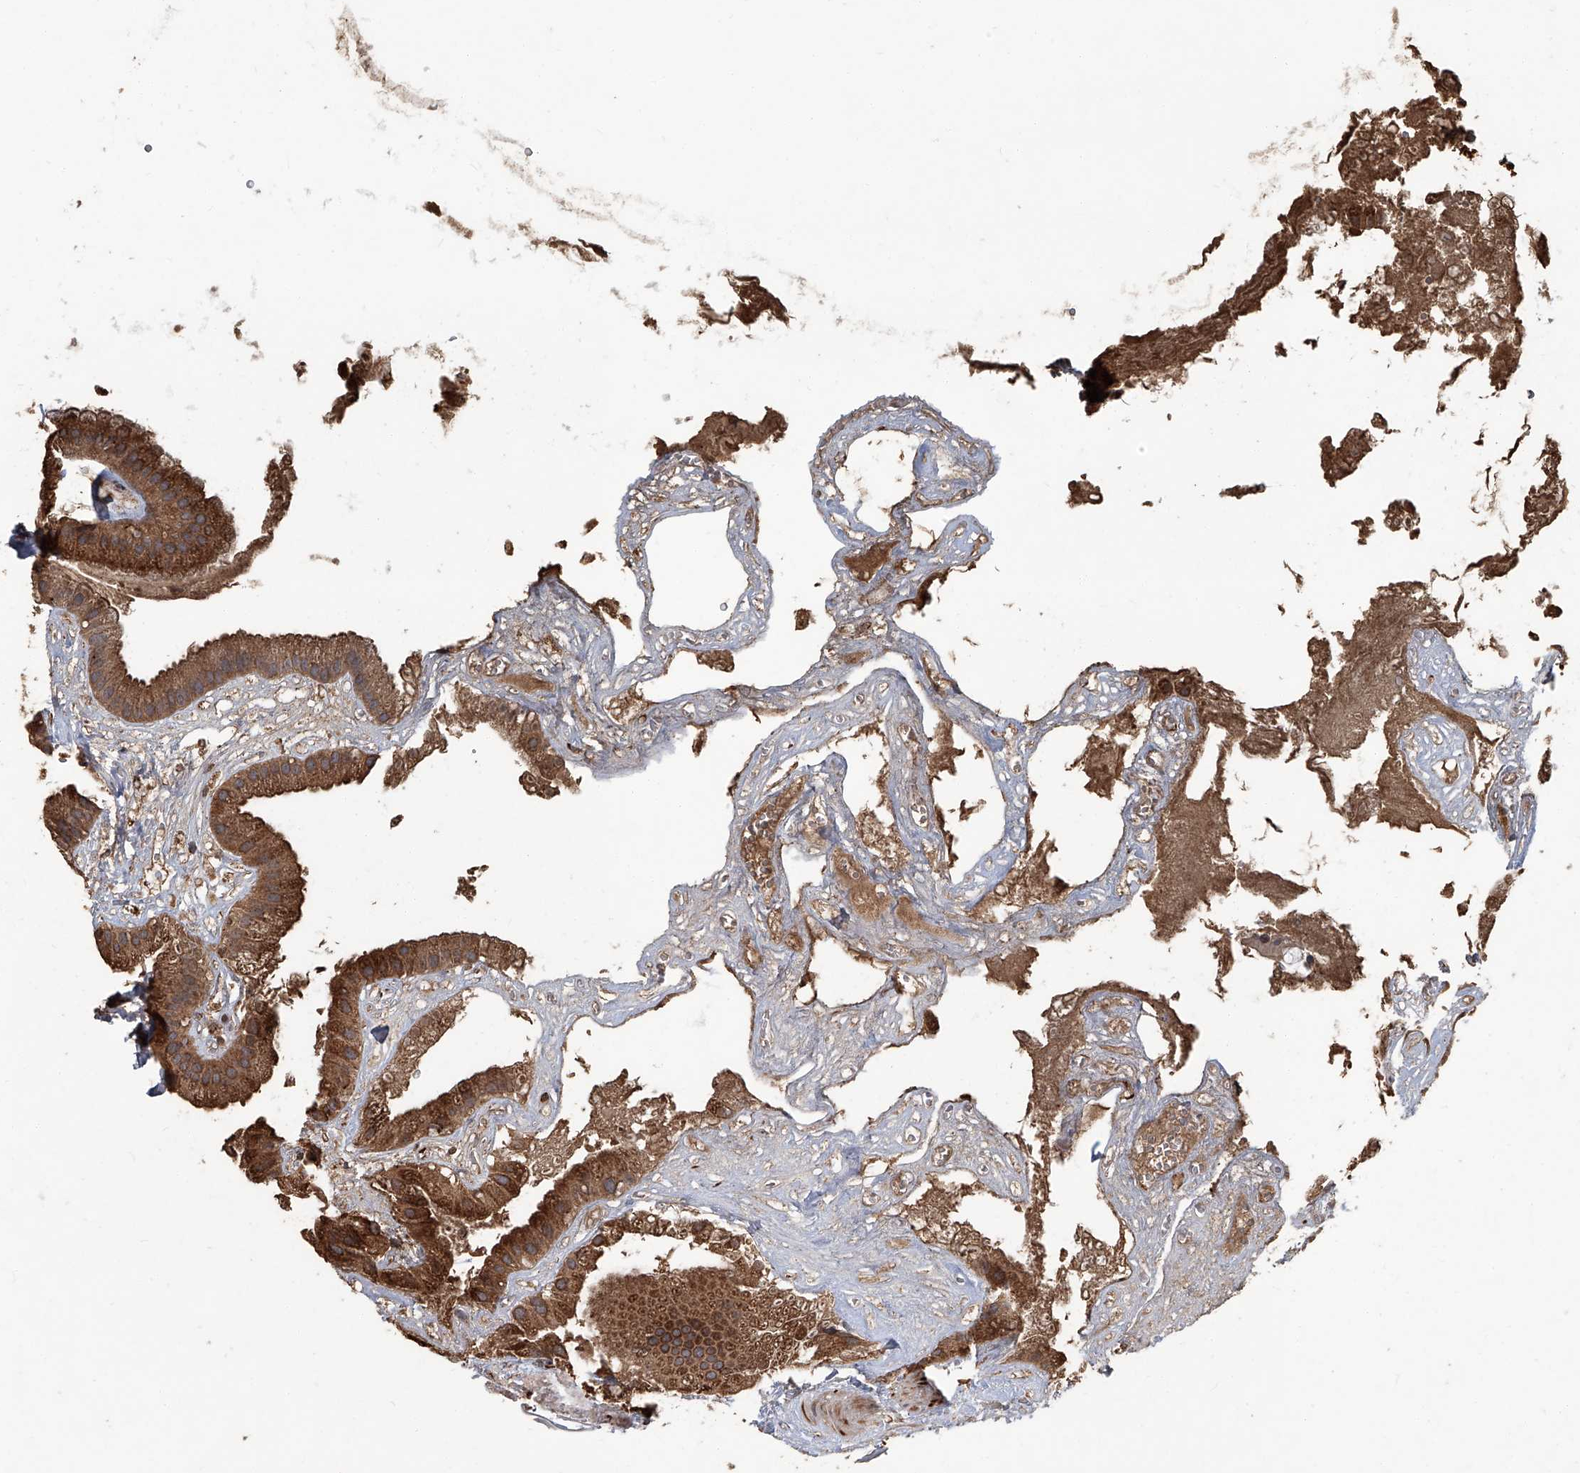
{"staining": {"intensity": "strong", "quantity": ">75%", "location": "cytoplasmic/membranous"}, "tissue": "gallbladder", "cell_type": "Glandular cells", "image_type": "normal", "snomed": [{"axis": "morphology", "description": "Normal tissue, NOS"}, {"axis": "topography", "description": "Gallbladder"}], "caption": "This photomicrograph demonstrates immunohistochemistry staining of unremarkable human gallbladder, with high strong cytoplasmic/membranous expression in about >75% of glandular cells.", "gene": "GPR132", "patient": {"sex": "male", "age": 55}}